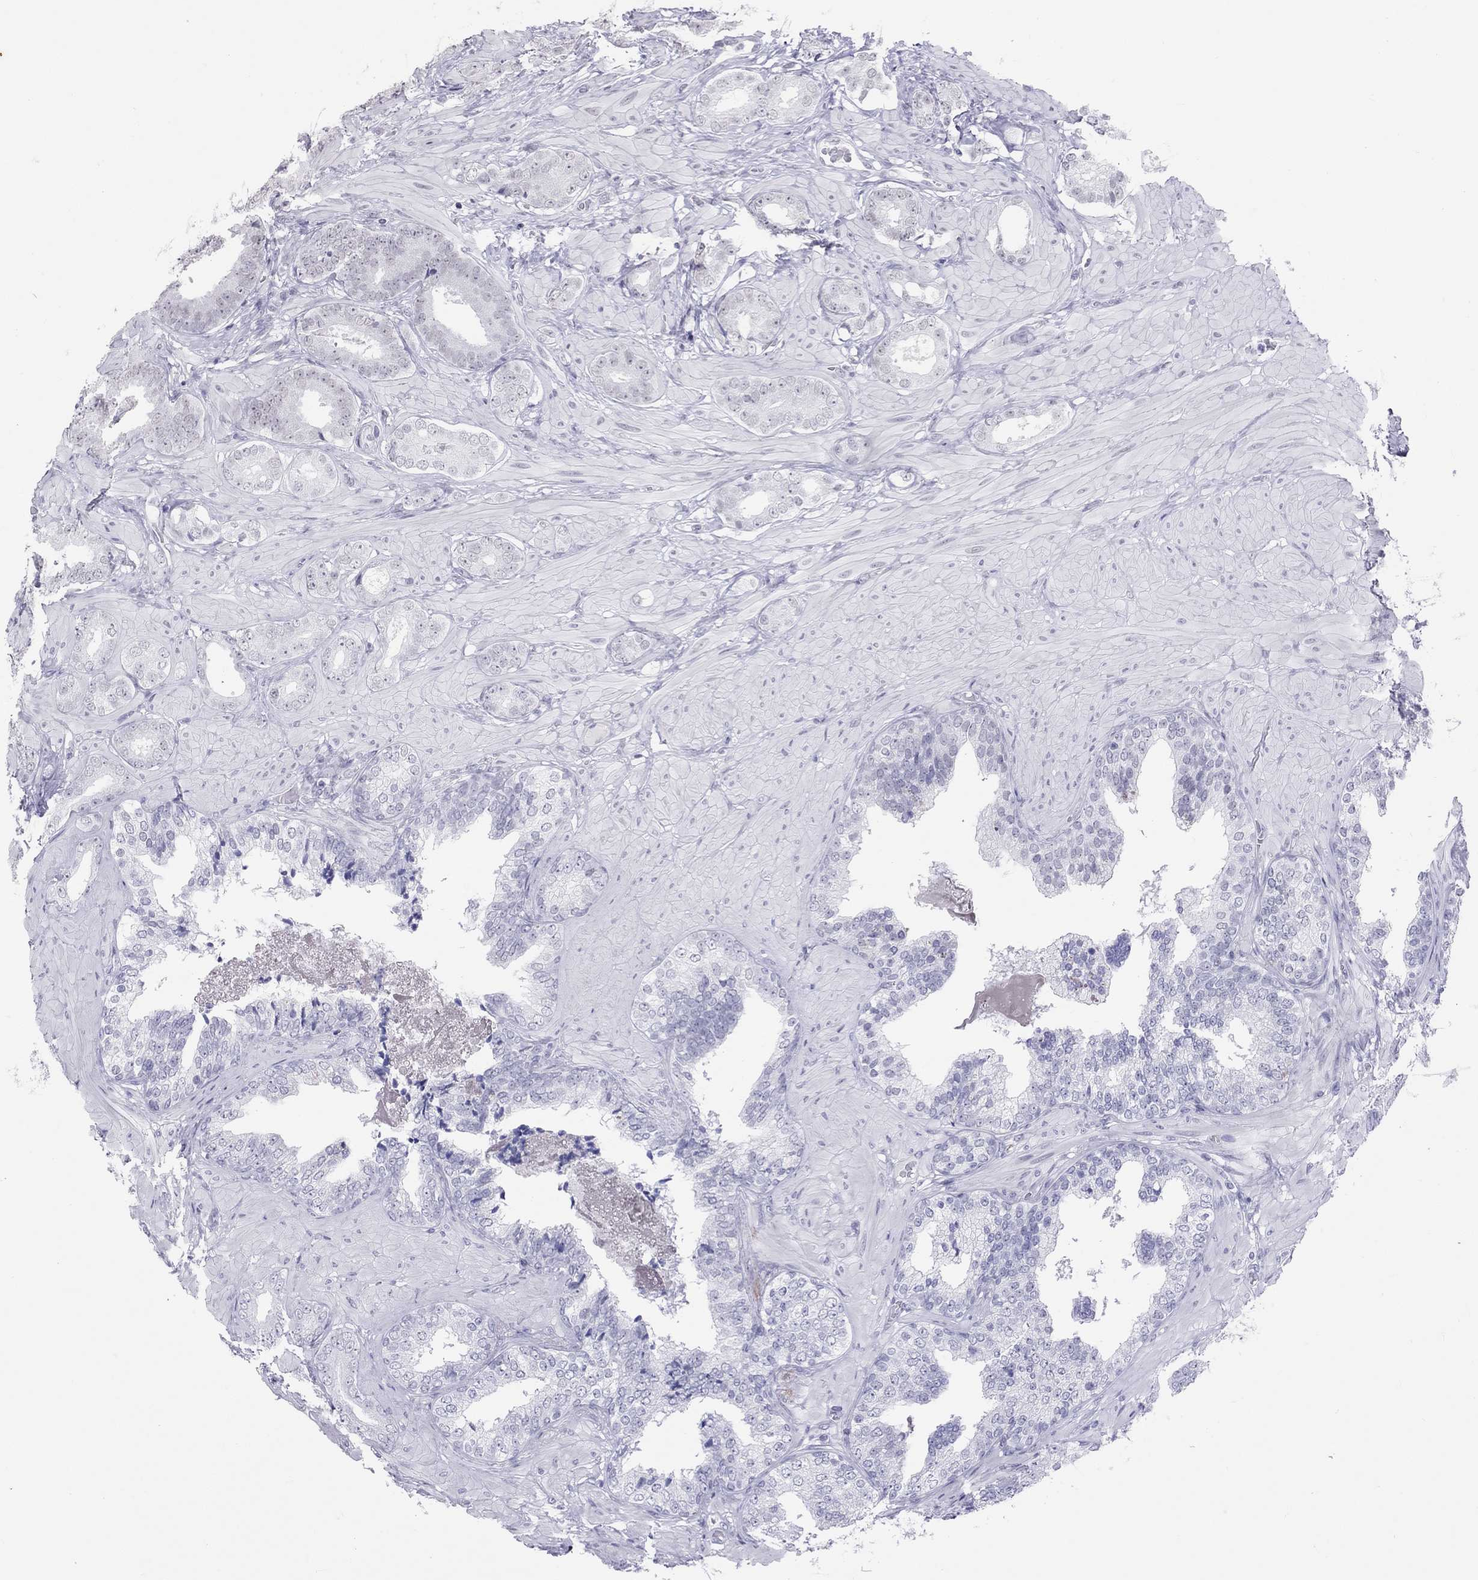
{"staining": {"intensity": "negative", "quantity": "none", "location": "none"}, "tissue": "prostate cancer", "cell_type": "Tumor cells", "image_type": "cancer", "snomed": [{"axis": "morphology", "description": "Adenocarcinoma, Low grade"}, {"axis": "topography", "description": "Prostate"}], "caption": "Tumor cells show no significant protein positivity in prostate cancer (adenocarcinoma (low-grade)).", "gene": "JHY", "patient": {"sex": "male", "age": 60}}